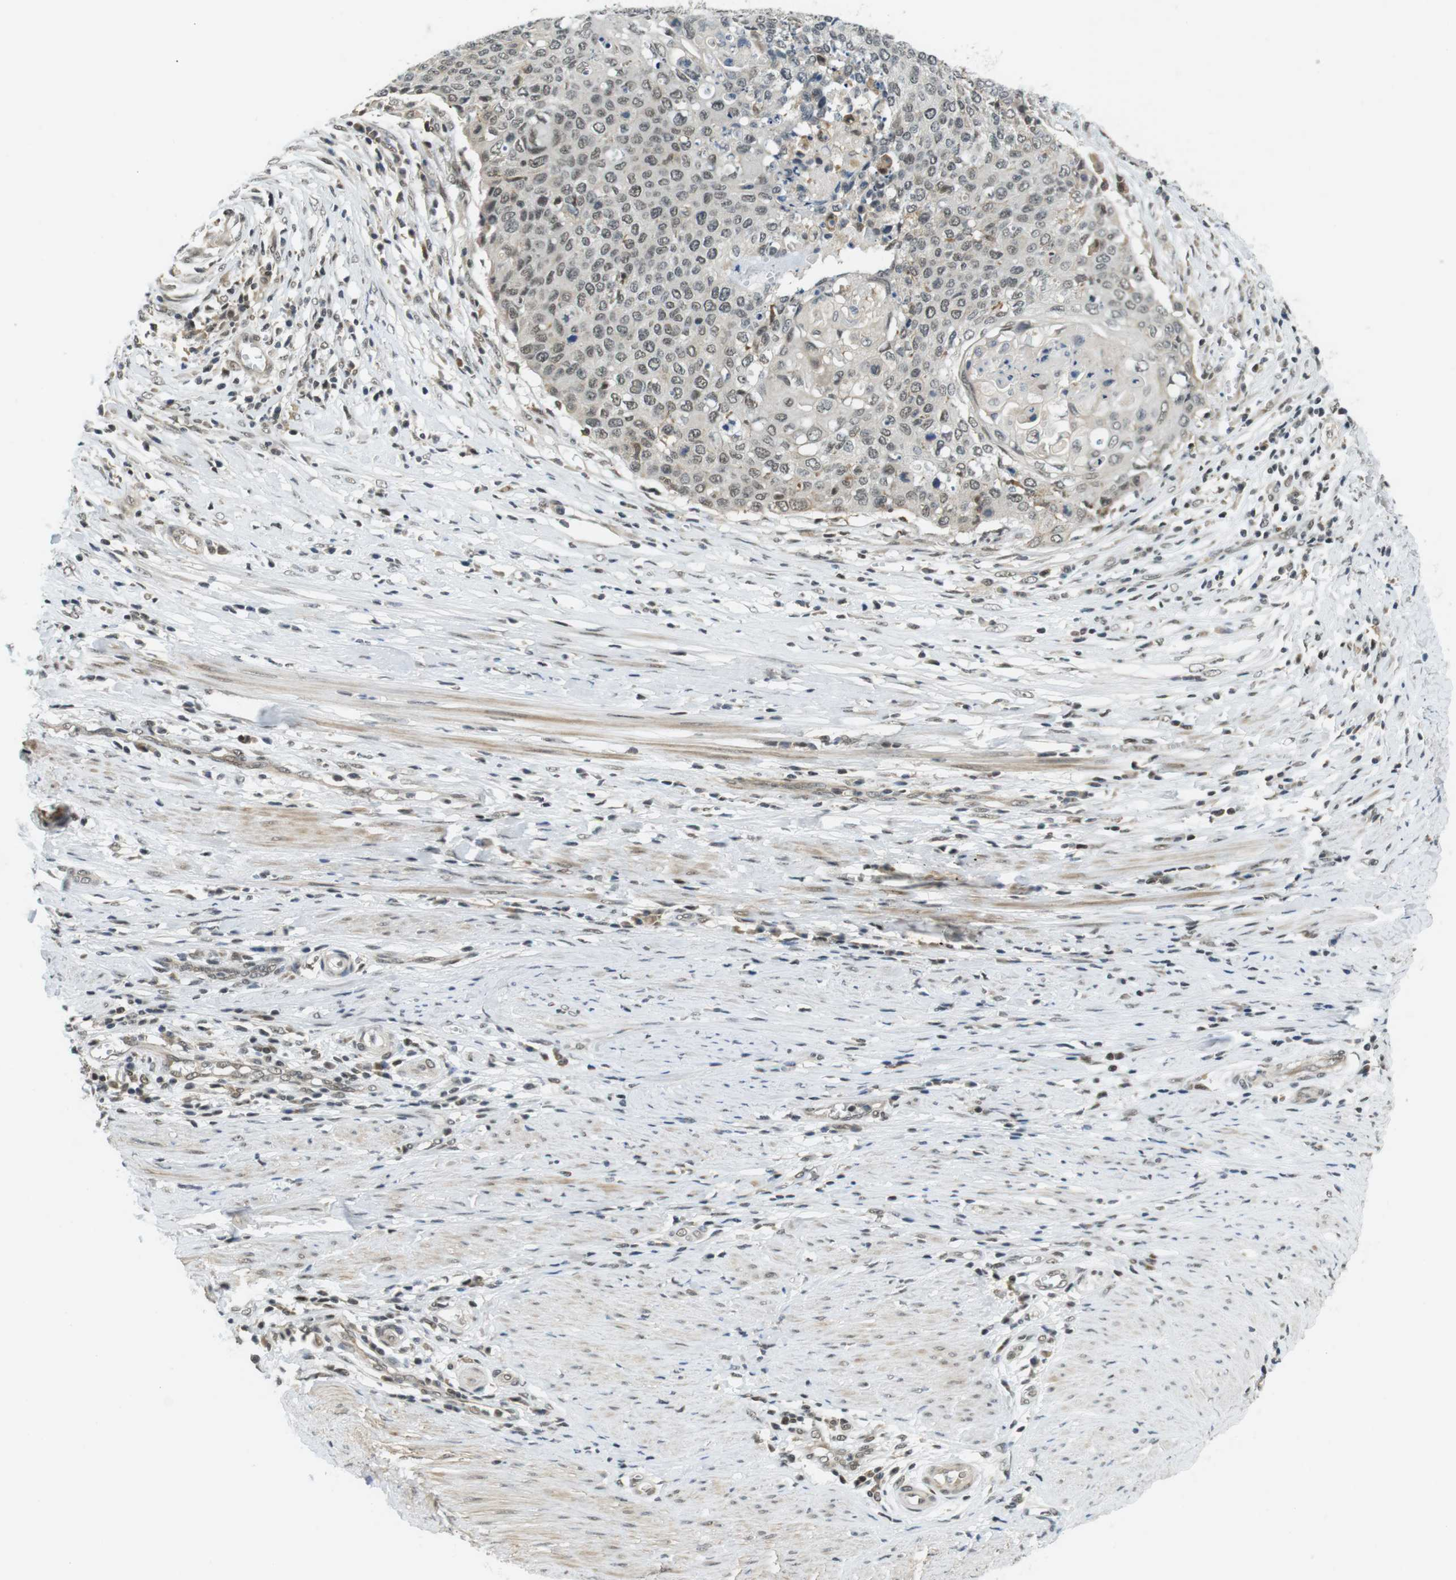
{"staining": {"intensity": "weak", "quantity": ">75%", "location": "nuclear"}, "tissue": "cervical cancer", "cell_type": "Tumor cells", "image_type": "cancer", "snomed": [{"axis": "morphology", "description": "Squamous cell carcinoma, NOS"}, {"axis": "topography", "description": "Cervix"}], "caption": "Weak nuclear positivity for a protein is present in about >75% of tumor cells of cervical cancer (squamous cell carcinoma) using immunohistochemistry.", "gene": "BRD4", "patient": {"sex": "female", "age": 39}}